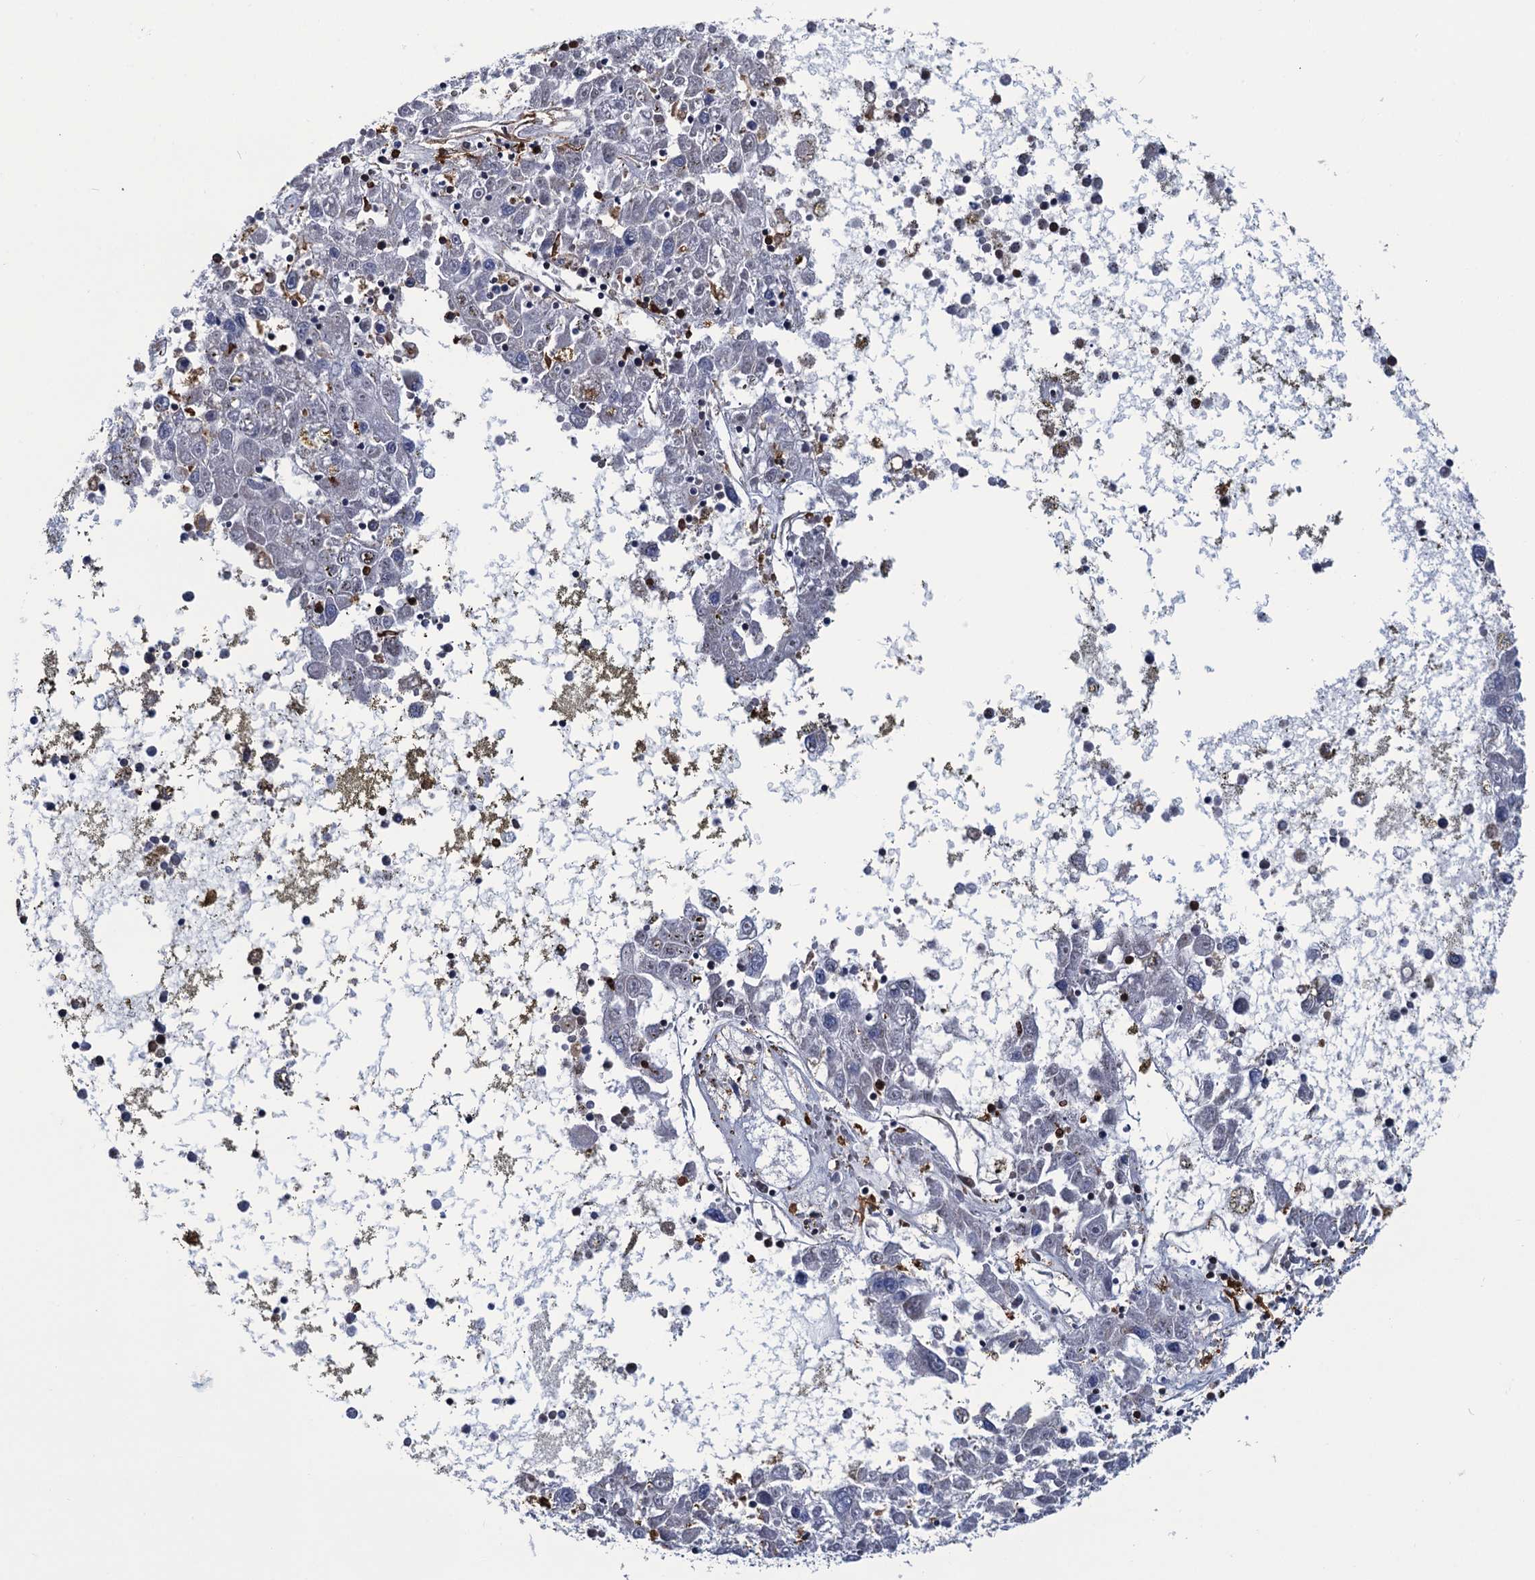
{"staining": {"intensity": "negative", "quantity": "none", "location": "none"}, "tissue": "liver cancer", "cell_type": "Tumor cells", "image_type": "cancer", "snomed": [{"axis": "morphology", "description": "Carcinoma, Hepatocellular, NOS"}, {"axis": "topography", "description": "Liver"}], "caption": "Protein analysis of liver hepatocellular carcinoma shows no significant expression in tumor cells.", "gene": "DNHD1", "patient": {"sex": "male", "age": 49}}